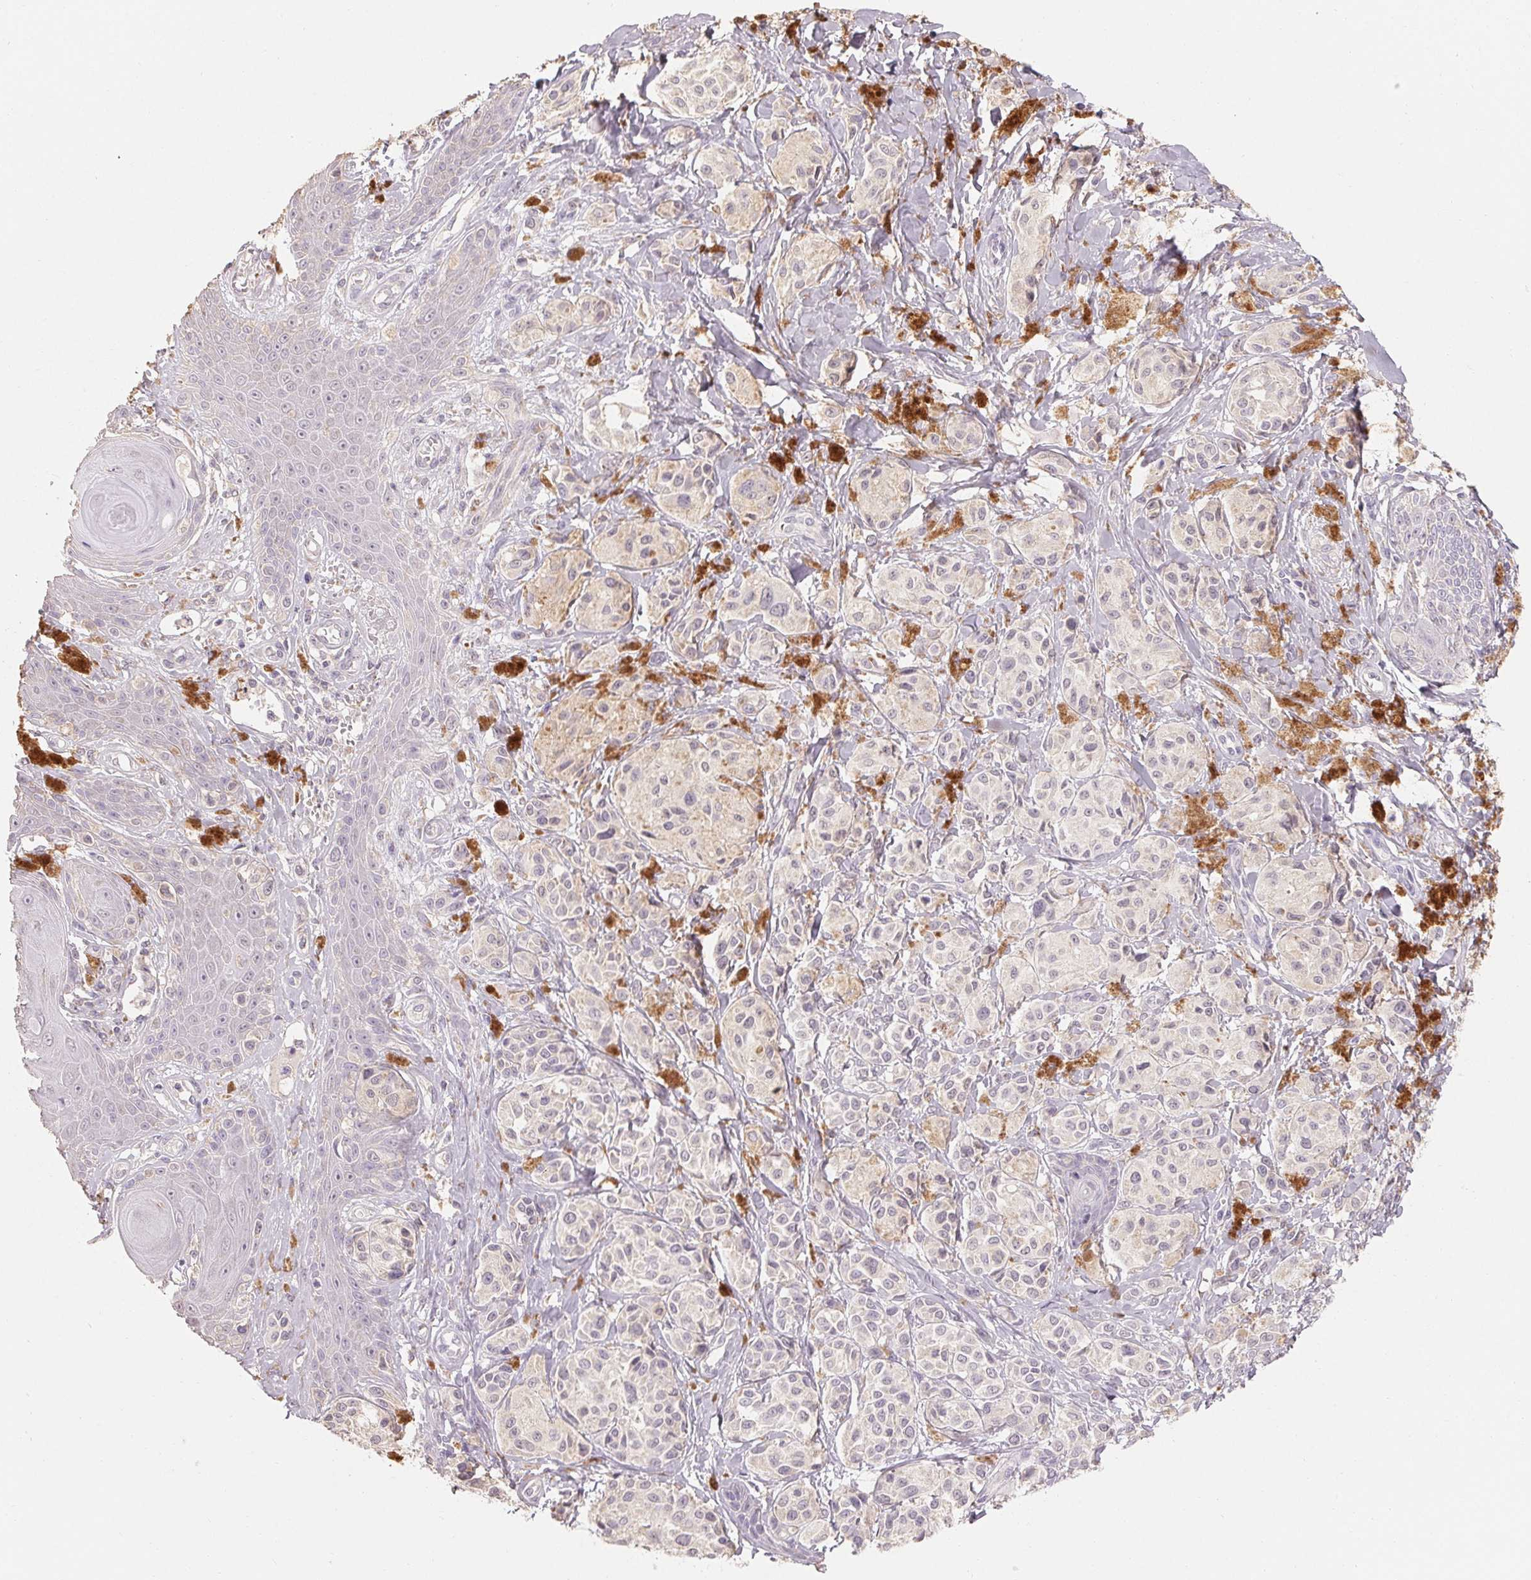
{"staining": {"intensity": "weak", "quantity": "<25%", "location": "cytoplasmic/membranous"}, "tissue": "melanoma", "cell_type": "Tumor cells", "image_type": "cancer", "snomed": [{"axis": "morphology", "description": "Malignant melanoma, NOS"}, {"axis": "topography", "description": "Skin"}], "caption": "Tumor cells are negative for protein expression in human malignant melanoma.", "gene": "MAP7D2", "patient": {"sex": "female", "age": 80}}